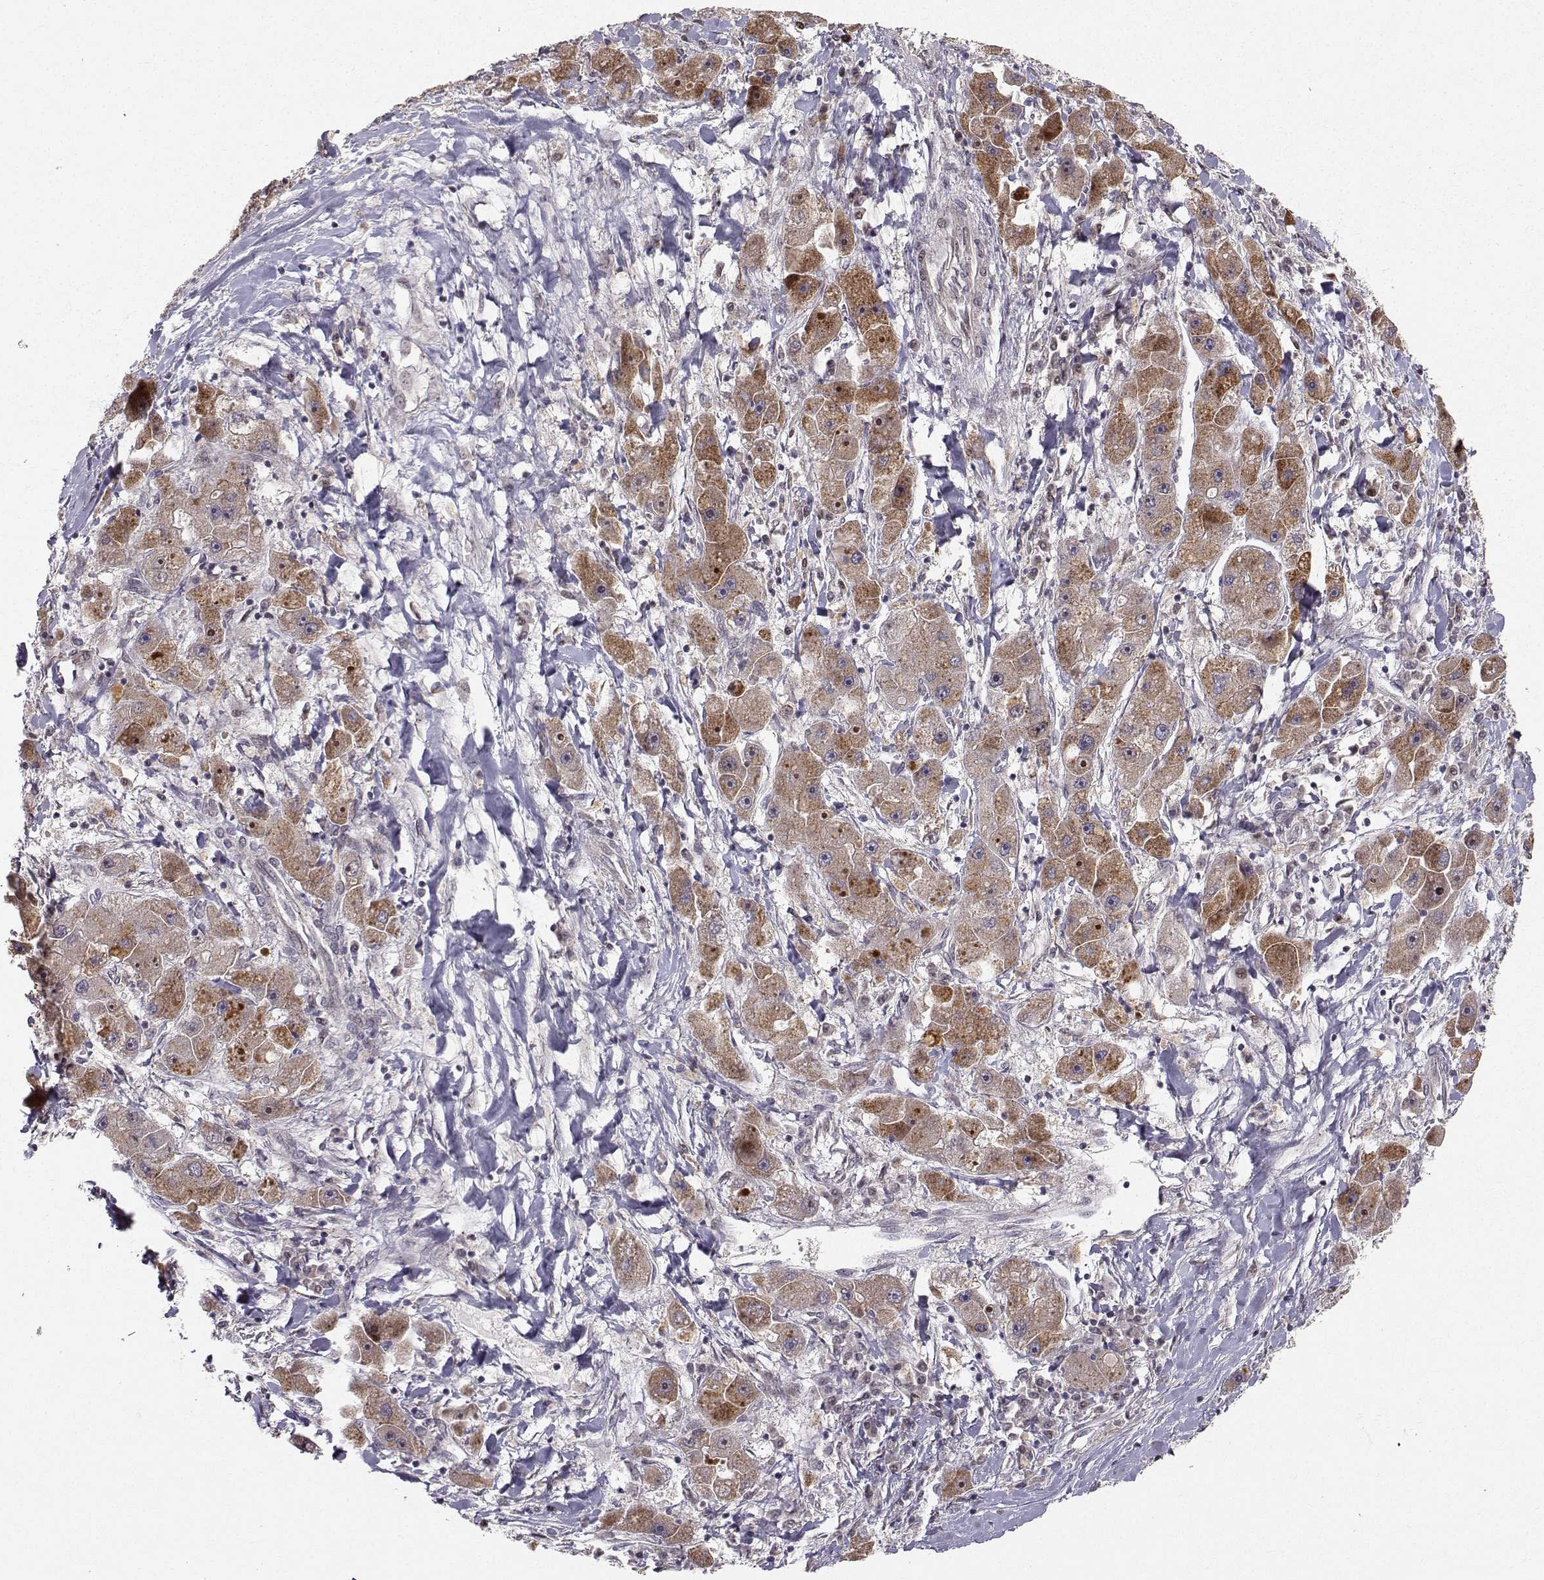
{"staining": {"intensity": "moderate", "quantity": "<25%", "location": "cytoplasmic/membranous"}, "tissue": "liver cancer", "cell_type": "Tumor cells", "image_type": "cancer", "snomed": [{"axis": "morphology", "description": "Carcinoma, Hepatocellular, NOS"}, {"axis": "topography", "description": "Liver"}], "caption": "Hepatocellular carcinoma (liver) stained for a protein (brown) exhibits moderate cytoplasmic/membranous positive expression in approximately <25% of tumor cells.", "gene": "APC", "patient": {"sex": "male", "age": 24}}